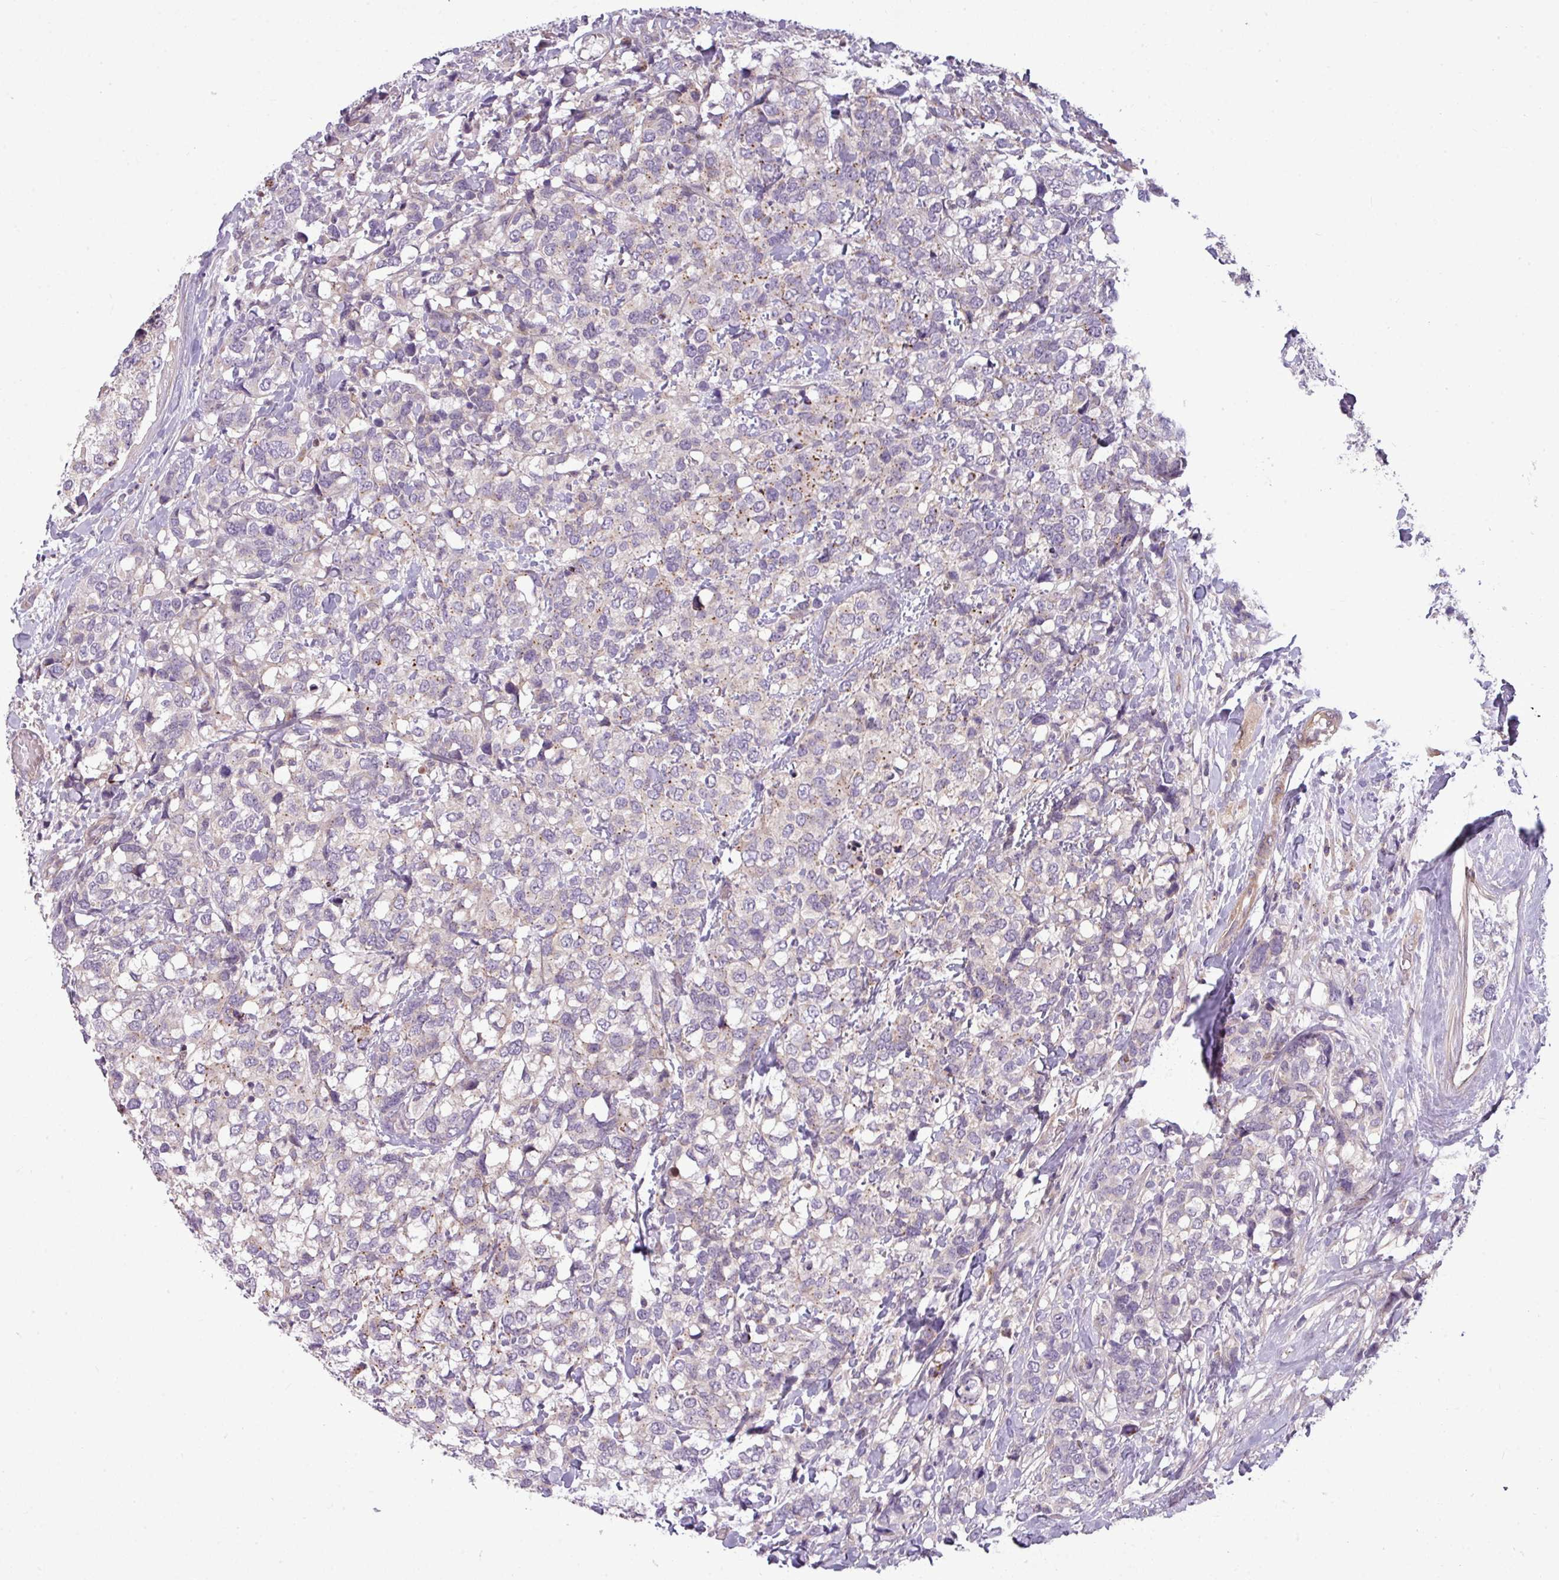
{"staining": {"intensity": "negative", "quantity": "none", "location": "none"}, "tissue": "breast cancer", "cell_type": "Tumor cells", "image_type": "cancer", "snomed": [{"axis": "morphology", "description": "Lobular carcinoma"}, {"axis": "topography", "description": "Breast"}], "caption": "Lobular carcinoma (breast) was stained to show a protein in brown. There is no significant expression in tumor cells.", "gene": "ZNF35", "patient": {"sex": "female", "age": 59}}